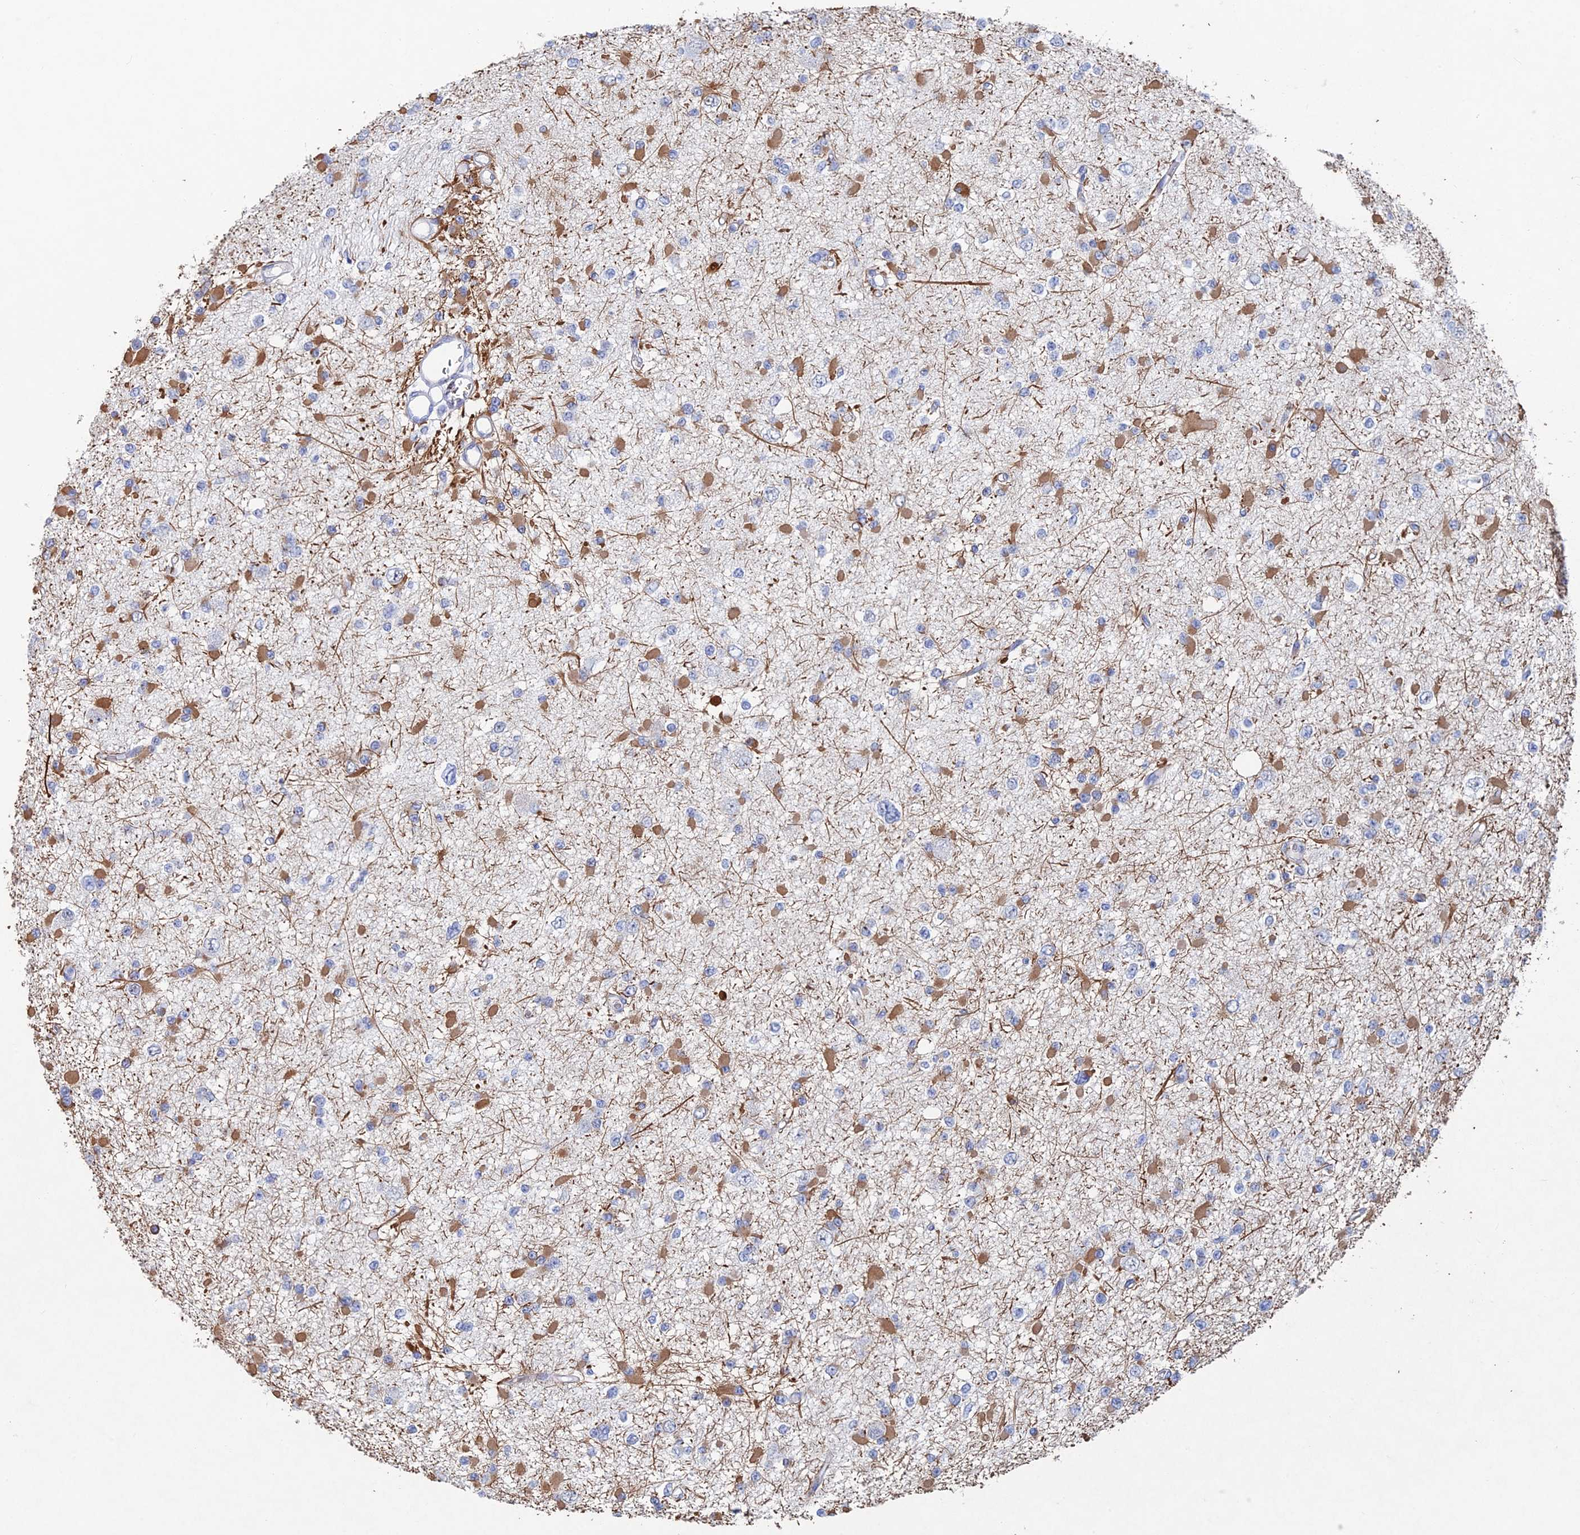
{"staining": {"intensity": "negative", "quantity": "none", "location": "none"}, "tissue": "glioma", "cell_type": "Tumor cells", "image_type": "cancer", "snomed": [{"axis": "morphology", "description": "Glioma, malignant, Low grade"}, {"axis": "topography", "description": "Brain"}], "caption": "Protein analysis of malignant glioma (low-grade) displays no significant staining in tumor cells.", "gene": "GMNC", "patient": {"sex": "female", "age": 22}}